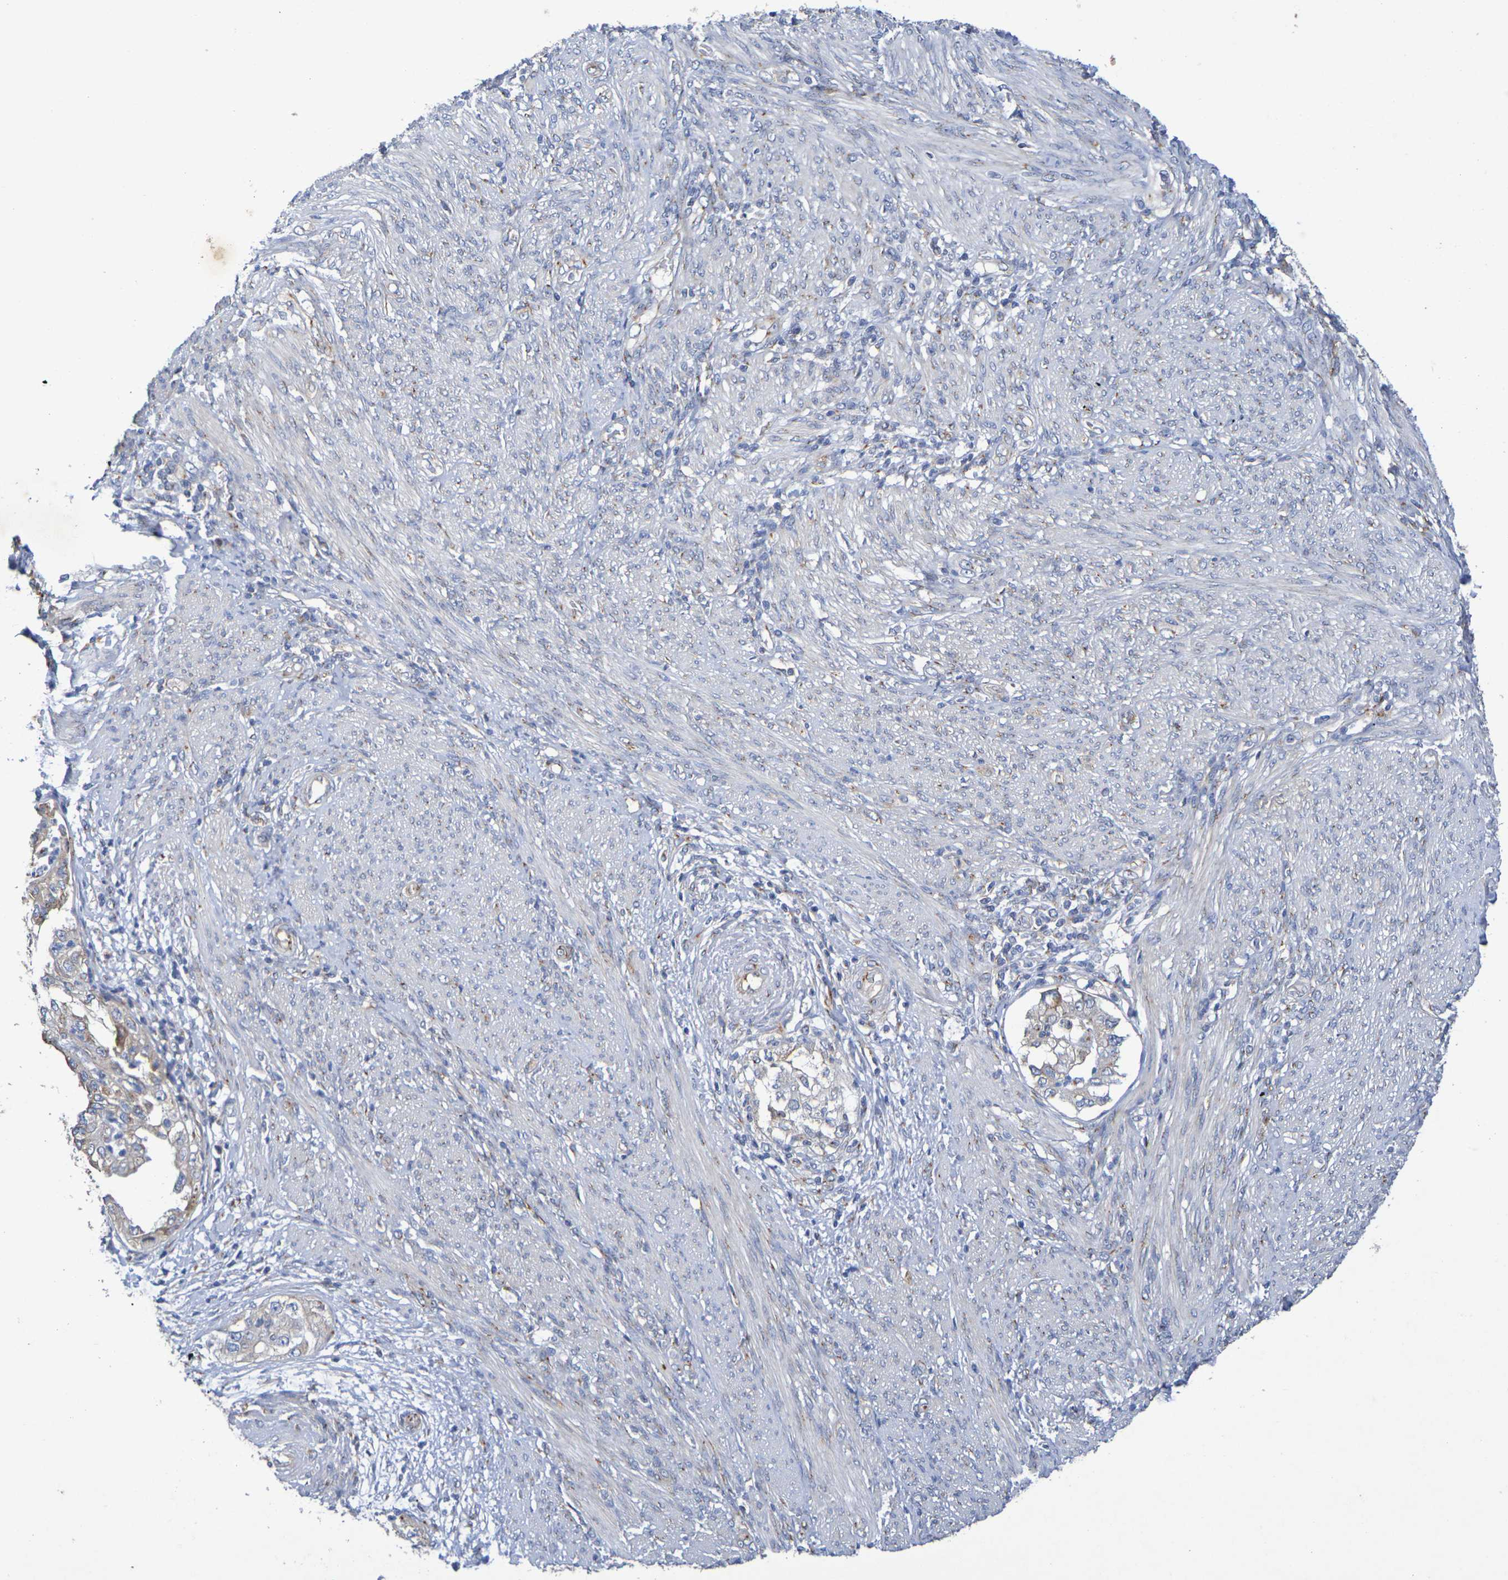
{"staining": {"intensity": "weak", "quantity": "<25%", "location": "cytoplasmic/membranous"}, "tissue": "endometrial cancer", "cell_type": "Tumor cells", "image_type": "cancer", "snomed": [{"axis": "morphology", "description": "Adenocarcinoma, NOS"}, {"axis": "topography", "description": "Endometrium"}], "caption": "High magnification brightfield microscopy of endometrial cancer (adenocarcinoma) stained with DAB (3,3'-diaminobenzidine) (brown) and counterstained with hematoxylin (blue): tumor cells show no significant positivity.", "gene": "DCP2", "patient": {"sex": "female", "age": 85}}